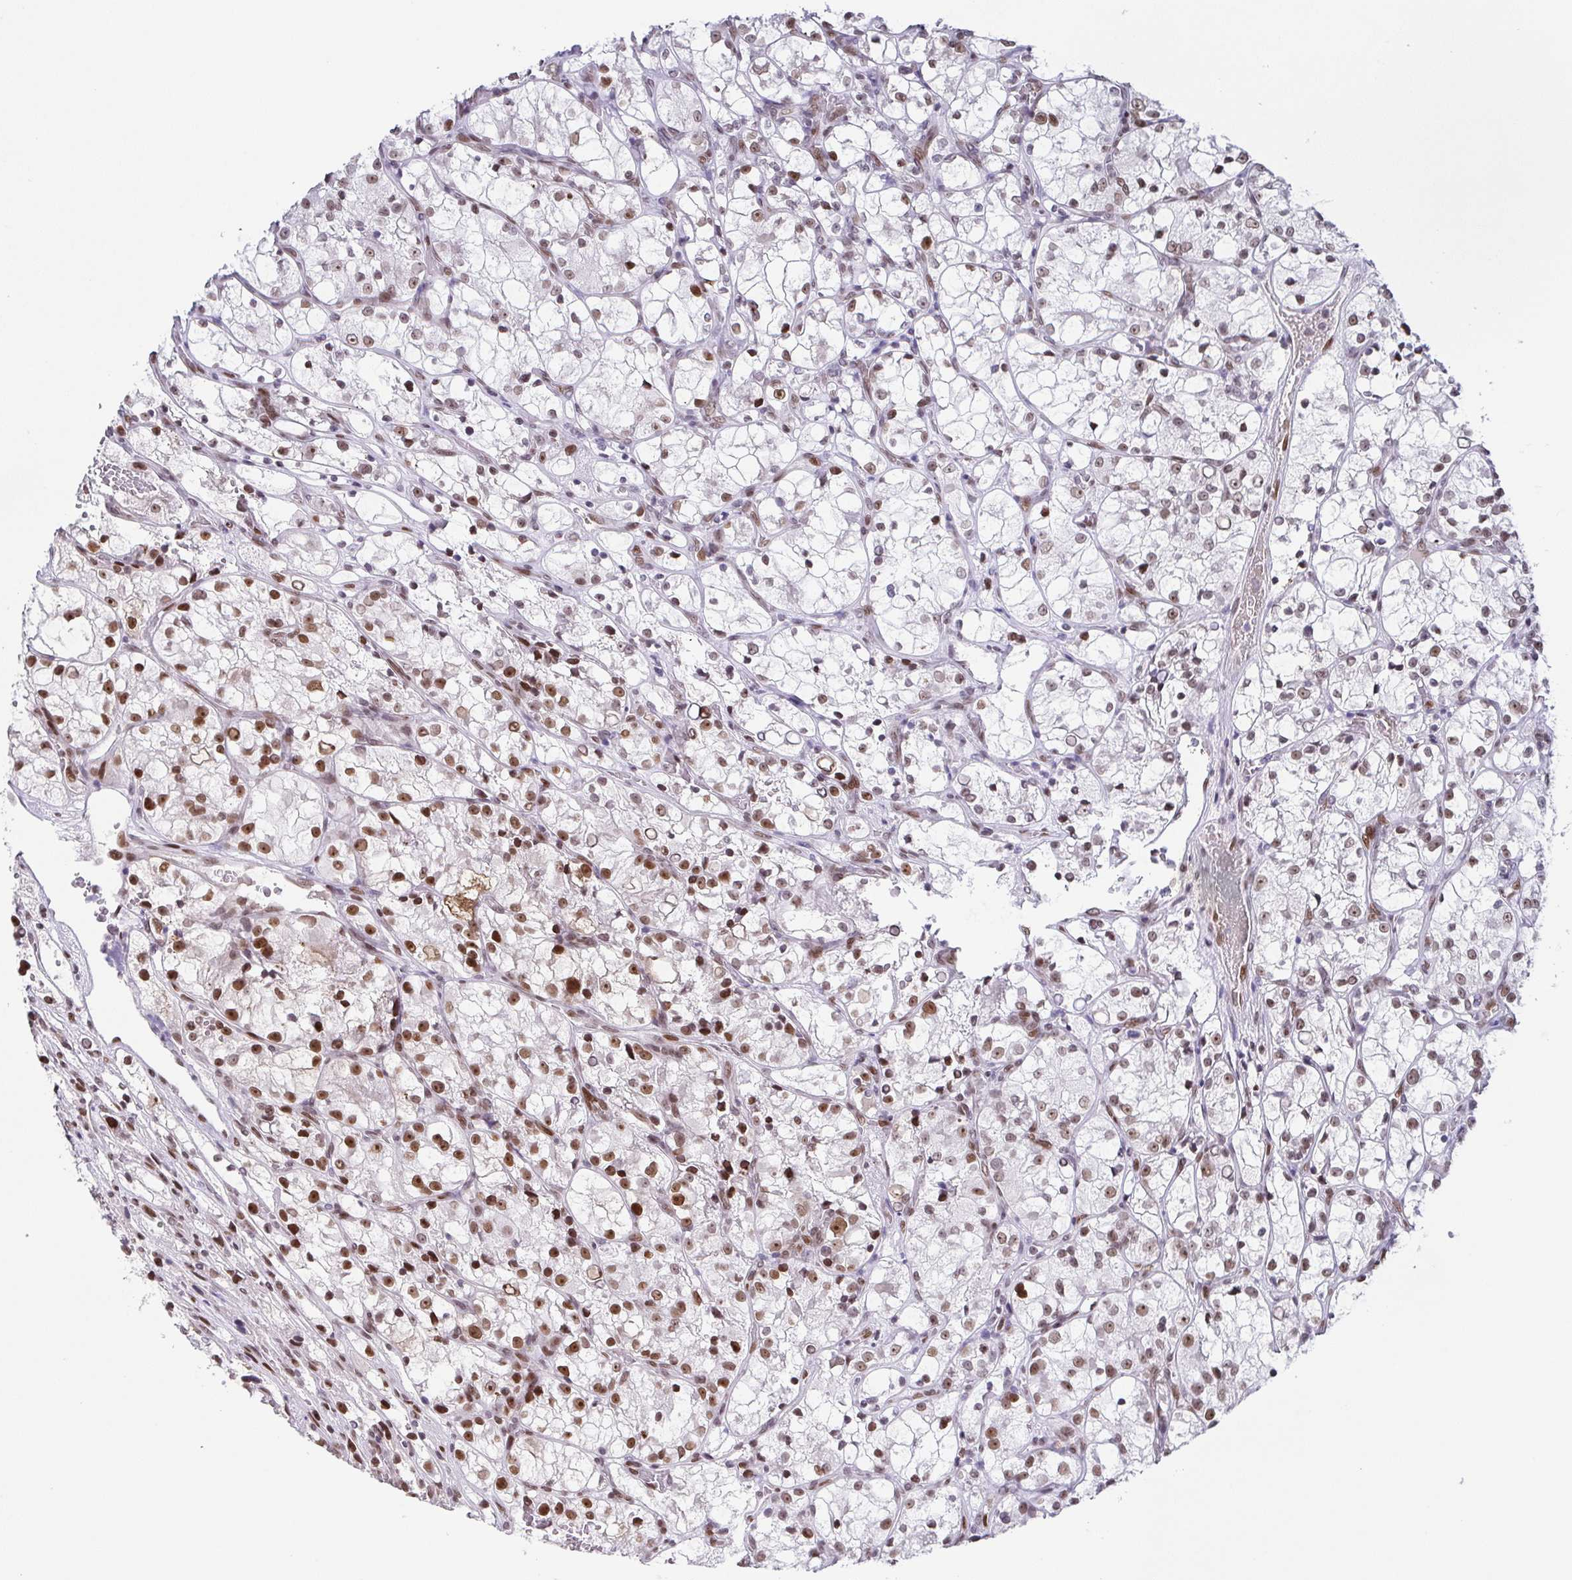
{"staining": {"intensity": "moderate", "quantity": "25%-75%", "location": "nuclear"}, "tissue": "renal cancer", "cell_type": "Tumor cells", "image_type": "cancer", "snomed": [{"axis": "morphology", "description": "Adenocarcinoma, NOS"}, {"axis": "topography", "description": "Kidney"}], "caption": "Immunohistochemistry (IHC) histopathology image of neoplastic tissue: renal cancer (adenocarcinoma) stained using immunohistochemistry (IHC) demonstrates medium levels of moderate protein expression localized specifically in the nuclear of tumor cells, appearing as a nuclear brown color.", "gene": "RB1", "patient": {"sex": "female", "age": 69}}